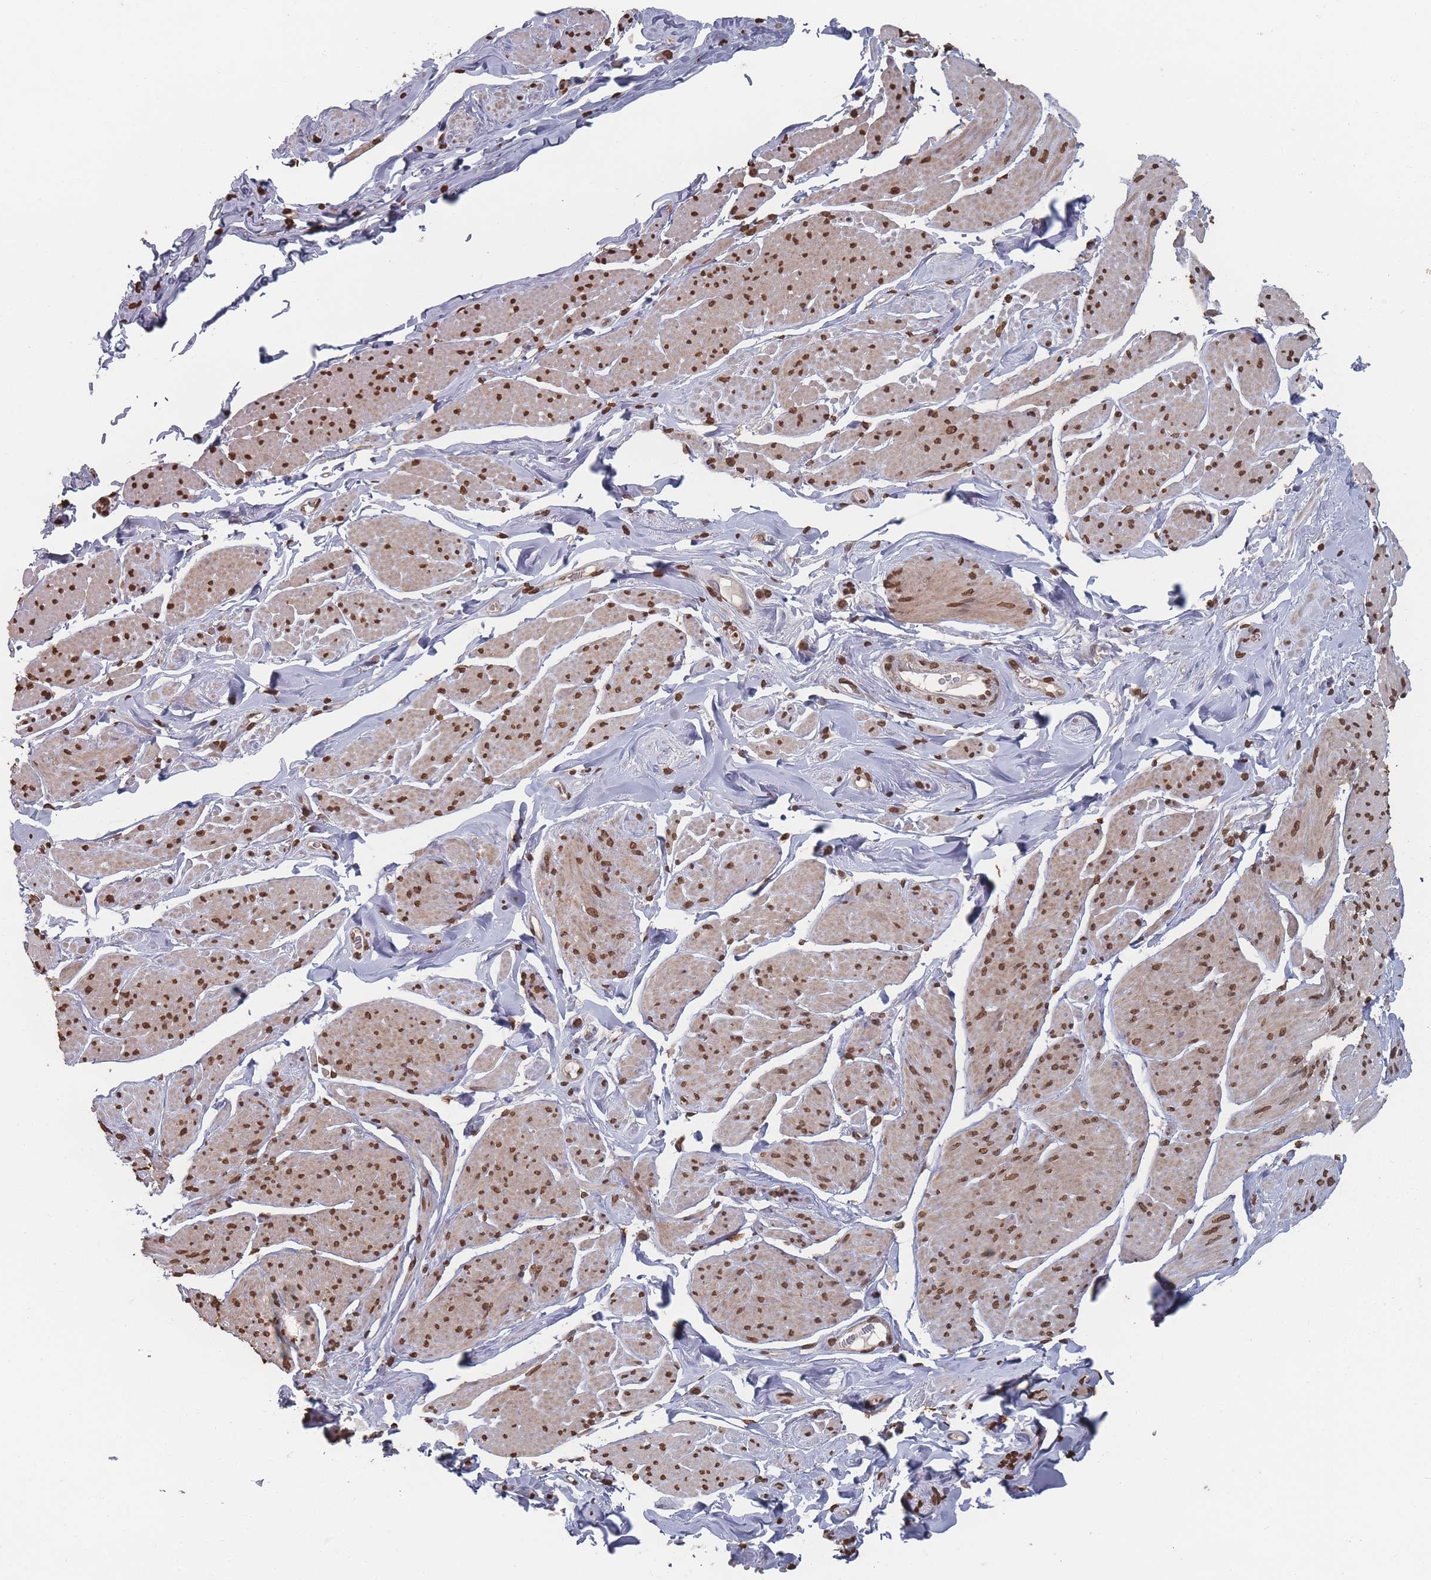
{"staining": {"intensity": "strong", "quantity": ">75%", "location": "cytoplasmic/membranous,nuclear"}, "tissue": "smooth muscle", "cell_type": "Smooth muscle cells", "image_type": "normal", "snomed": [{"axis": "morphology", "description": "Normal tissue, NOS"}, {"axis": "topography", "description": "Smooth muscle"}, {"axis": "topography", "description": "Peripheral nerve tissue"}], "caption": "Immunohistochemistry (IHC) staining of normal smooth muscle, which reveals high levels of strong cytoplasmic/membranous,nuclear expression in approximately >75% of smooth muscle cells indicating strong cytoplasmic/membranous,nuclear protein expression. The staining was performed using DAB (brown) for protein detection and nuclei were counterstained in hematoxylin (blue).", "gene": "PLEKHG5", "patient": {"sex": "male", "age": 69}}